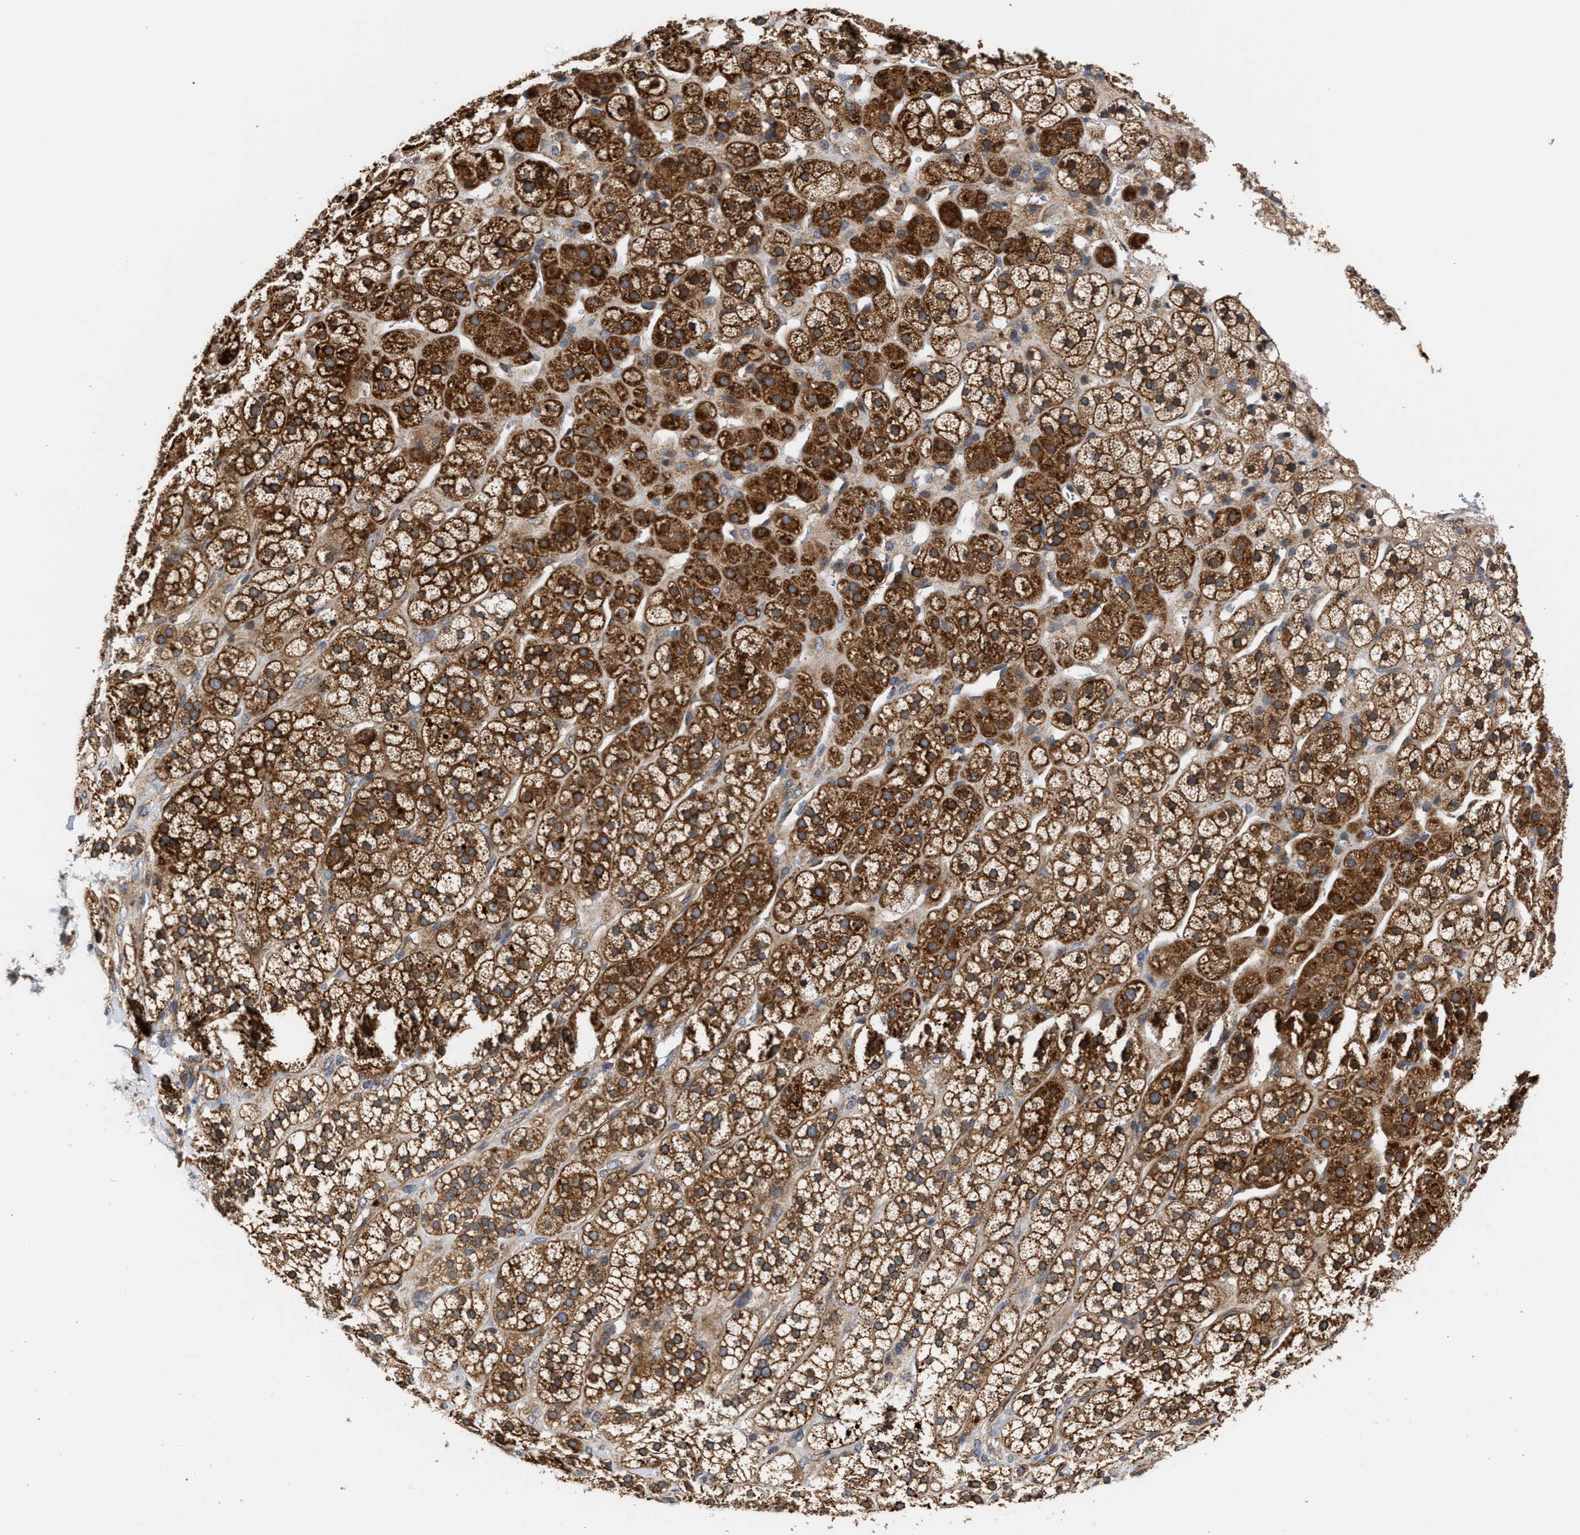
{"staining": {"intensity": "strong", "quantity": ">75%", "location": "cytoplasmic/membranous"}, "tissue": "adrenal gland", "cell_type": "Glandular cells", "image_type": "normal", "snomed": [{"axis": "morphology", "description": "Normal tissue, NOS"}, {"axis": "topography", "description": "Adrenal gland"}], "caption": "Immunohistochemistry image of normal adrenal gland: human adrenal gland stained using immunohistochemistry (IHC) demonstrates high levels of strong protein expression localized specifically in the cytoplasmic/membranous of glandular cells, appearing as a cytoplasmic/membranous brown color.", "gene": "CLIP2", "patient": {"sex": "male", "age": 56}}